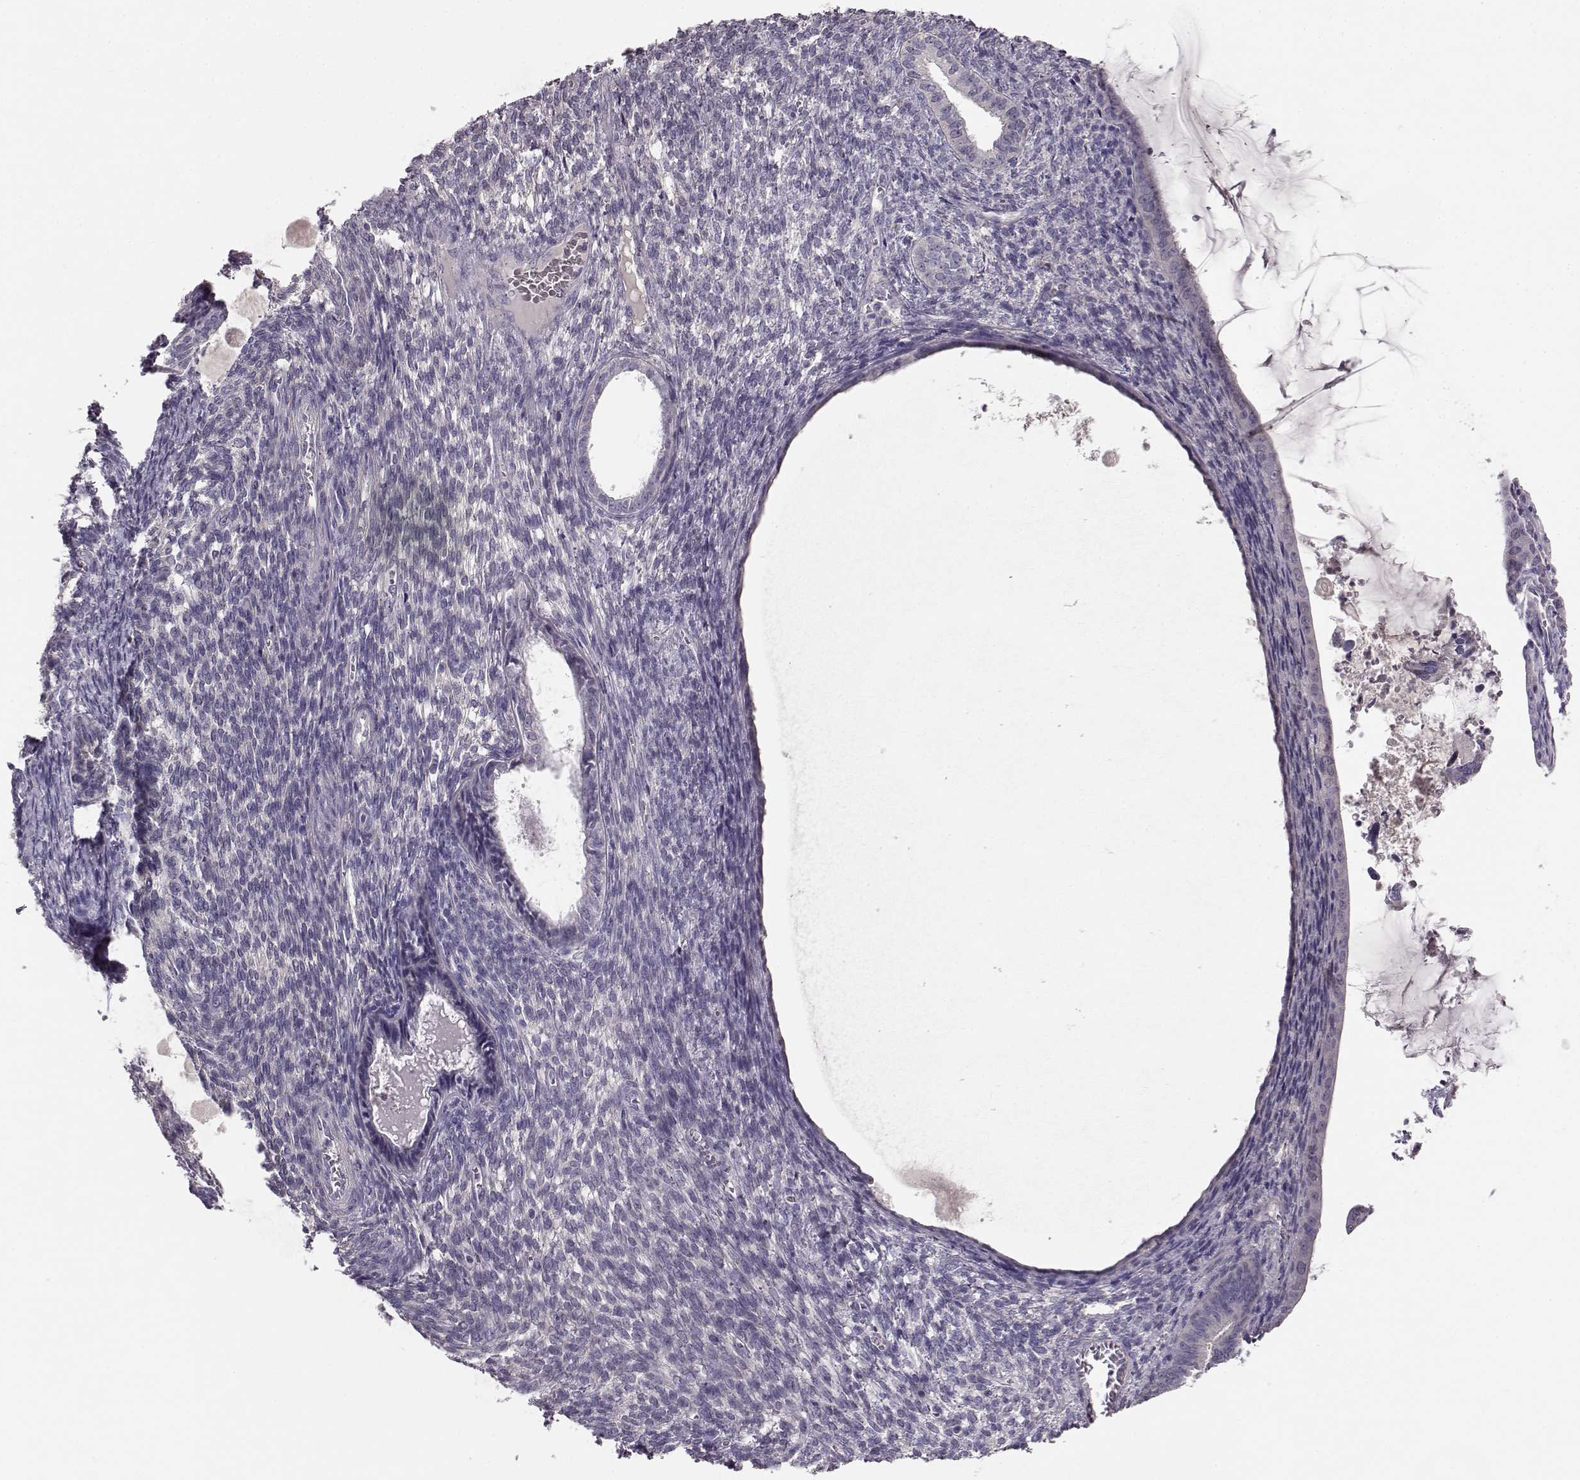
{"staining": {"intensity": "negative", "quantity": "none", "location": "none"}, "tissue": "endometrial cancer", "cell_type": "Tumor cells", "image_type": "cancer", "snomed": [{"axis": "morphology", "description": "Adenocarcinoma, NOS"}, {"axis": "topography", "description": "Endometrium"}], "caption": "High power microscopy micrograph of an immunohistochemistry image of adenocarcinoma (endometrial), revealing no significant expression in tumor cells. The staining is performed using DAB brown chromogen with nuclei counter-stained in using hematoxylin.", "gene": "BFSP2", "patient": {"sex": "female", "age": 86}}